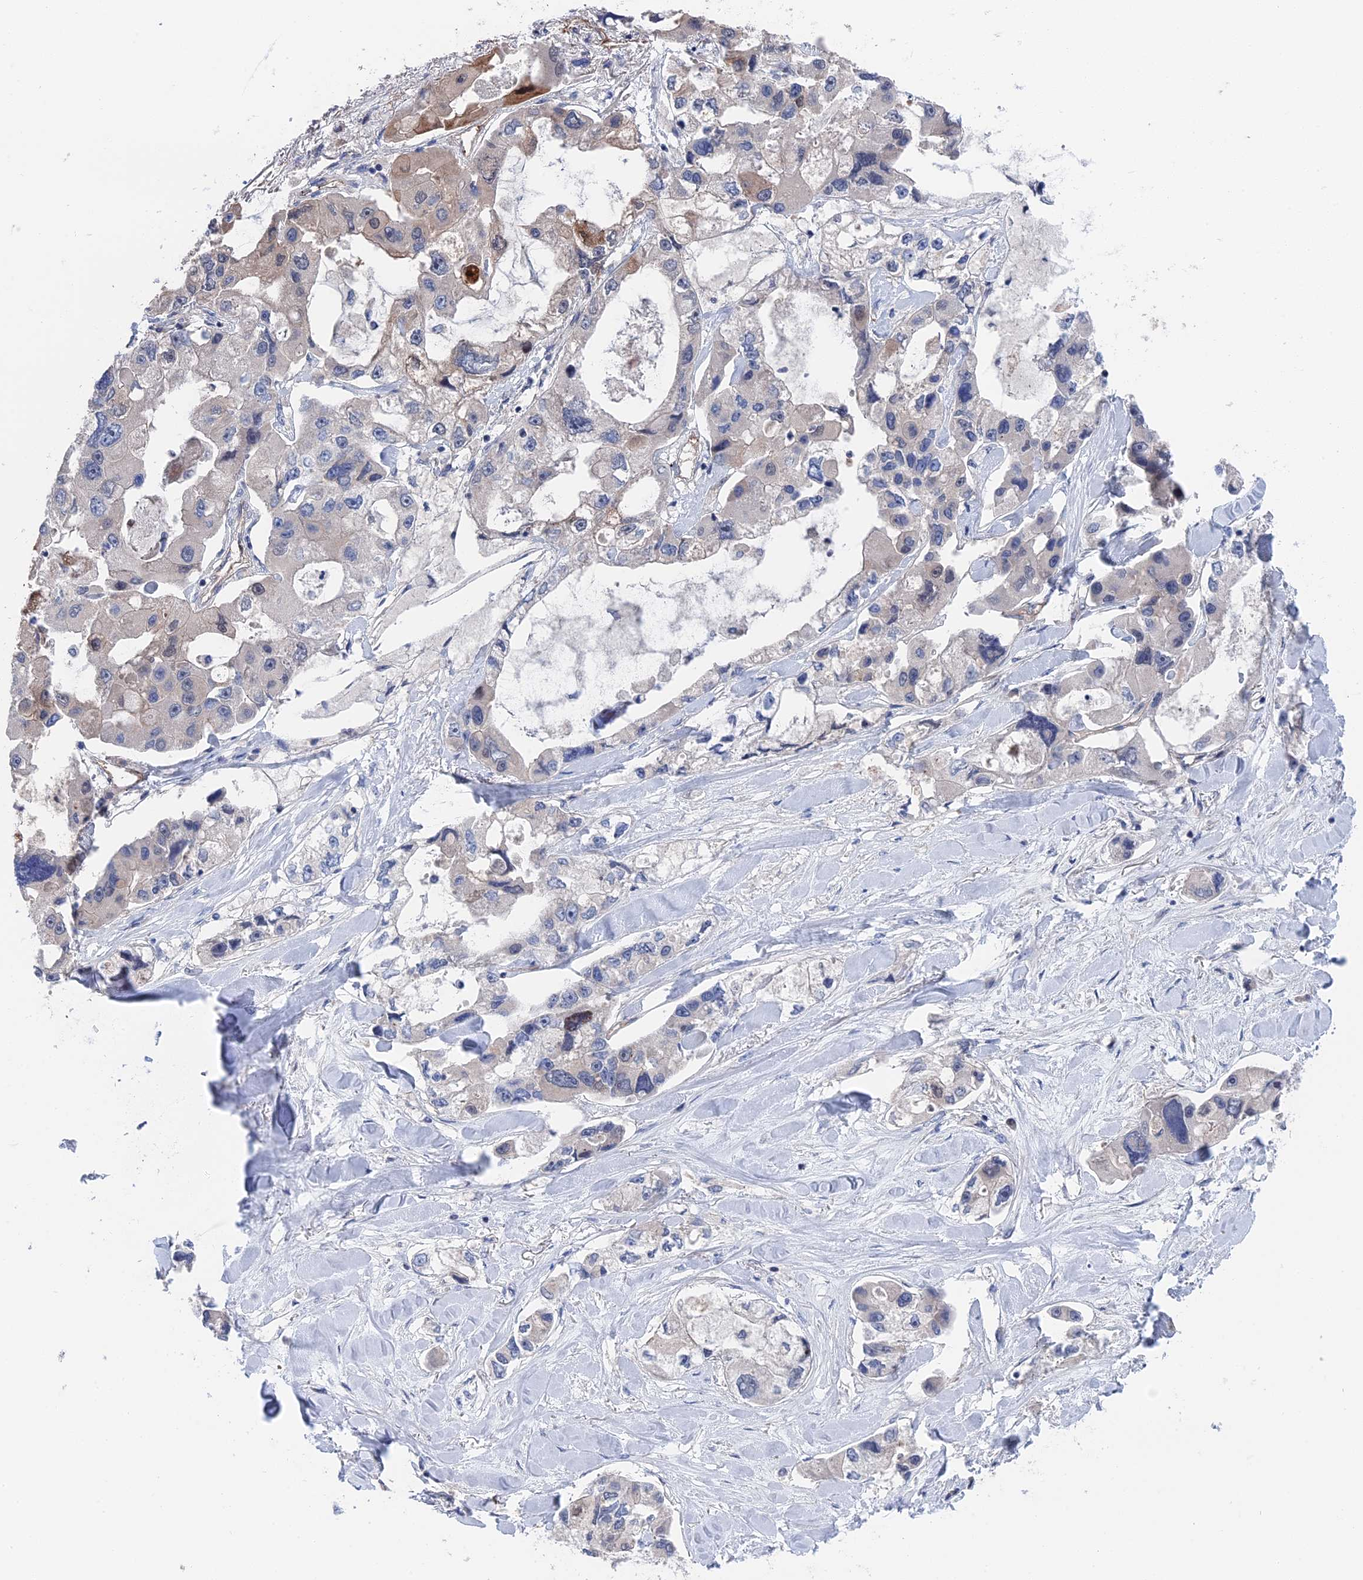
{"staining": {"intensity": "negative", "quantity": "none", "location": "none"}, "tissue": "lung cancer", "cell_type": "Tumor cells", "image_type": "cancer", "snomed": [{"axis": "morphology", "description": "Adenocarcinoma, NOS"}, {"axis": "topography", "description": "Lung"}], "caption": "Immunohistochemical staining of lung cancer reveals no significant staining in tumor cells. (Brightfield microscopy of DAB IHC at high magnification).", "gene": "MTHFSD", "patient": {"sex": "female", "age": 54}}